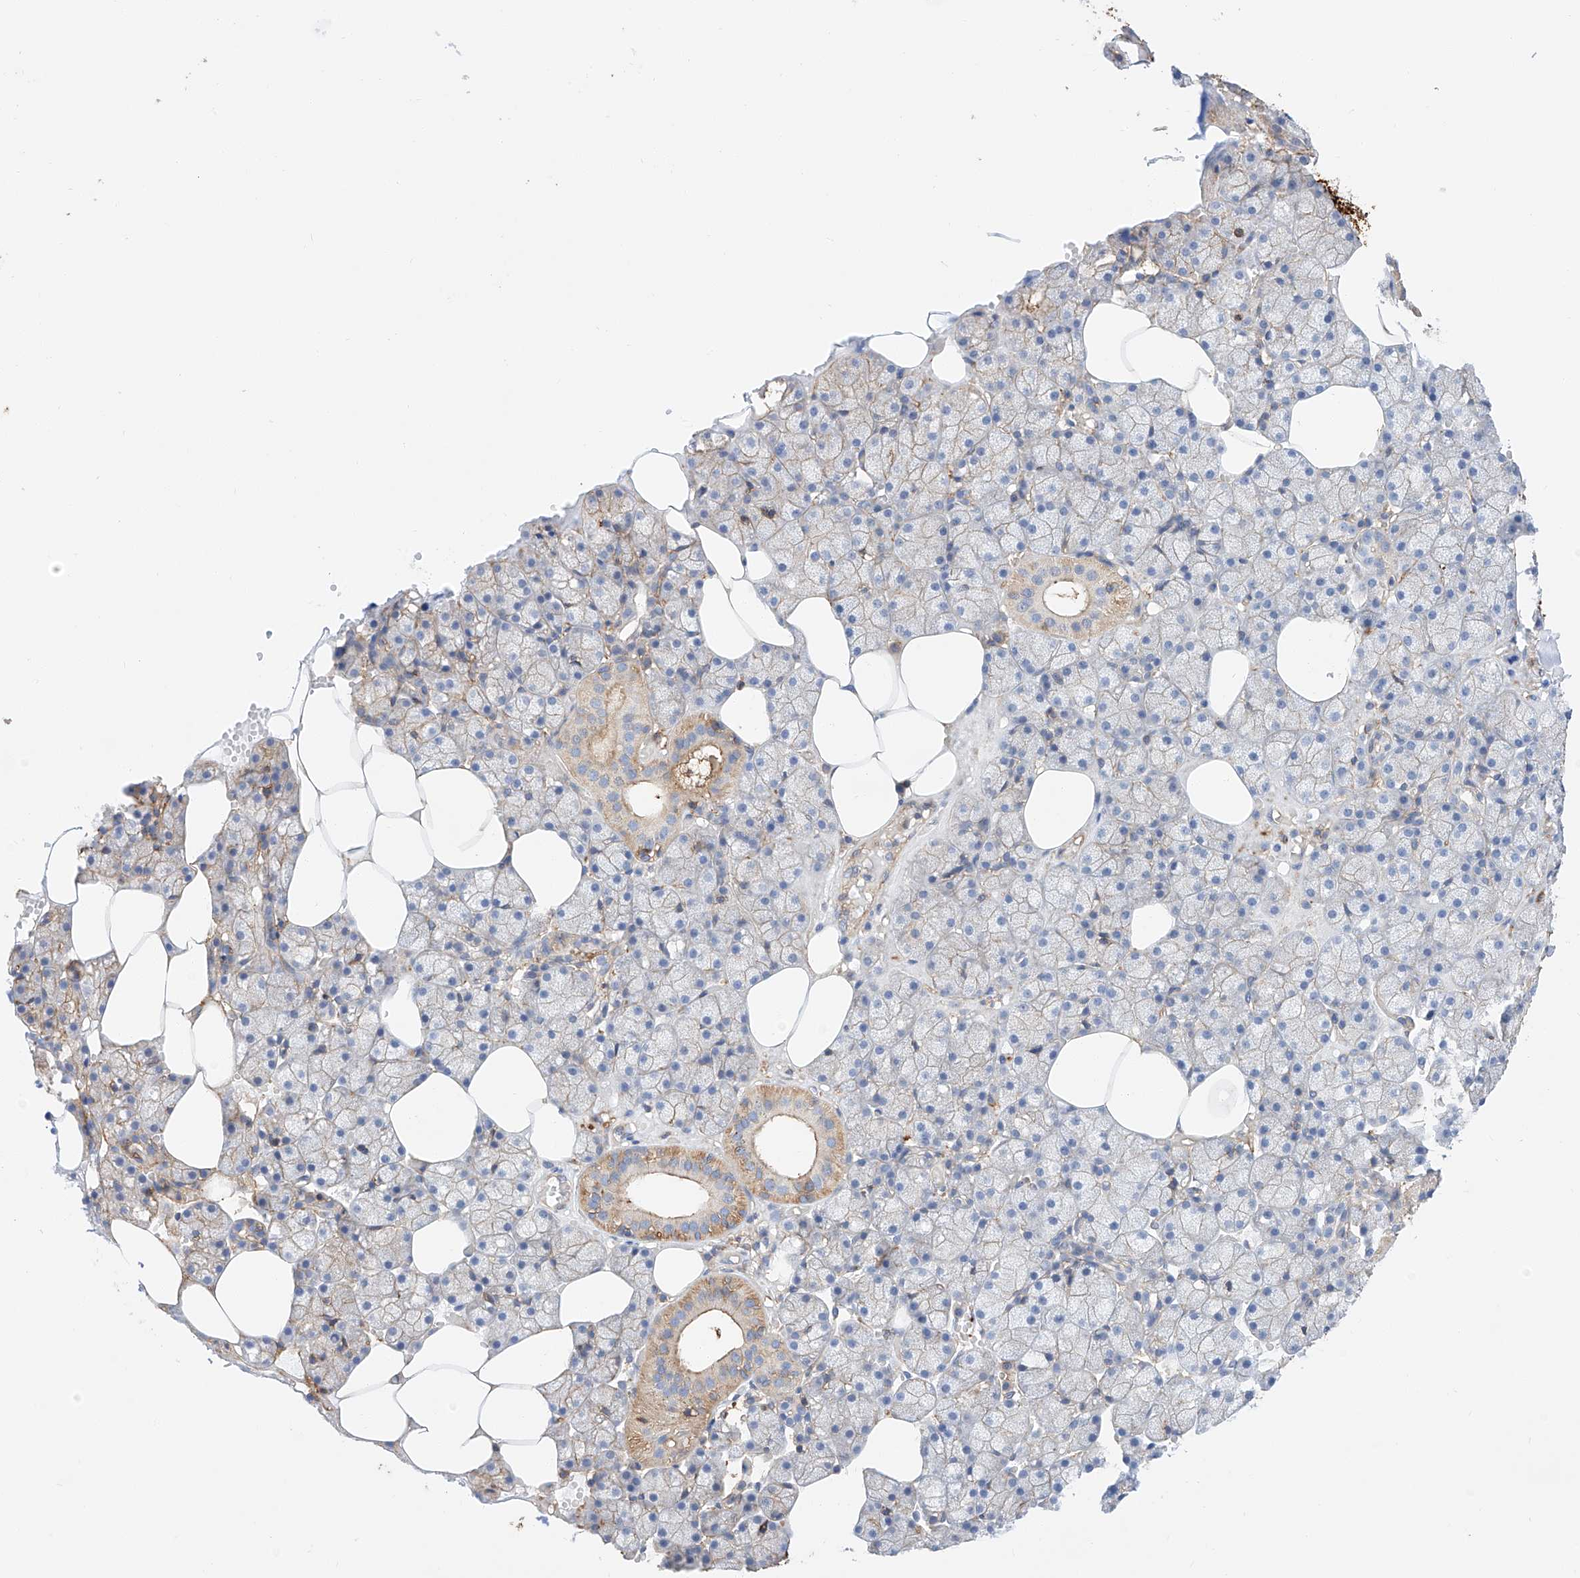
{"staining": {"intensity": "moderate", "quantity": "25%-75%", "location": "cytoplasmic/membranous"}, "tissue": "salivary gland", "cell_type": "Glandular cells", "image_type": "normal", "snomed": [{"axis": "morphology", "description": "Normal tissue, NOS"}, {"axis": "topography", "description": "Salivary gland"}], "caption": "Immunohistochemistry (IHC) (DAB (3,3'-diaminobenzidine)) staining of normal human salivary gland exhibits moderate cytoplasmic/membranous protein positivity in approximately 25%-75% of glandular cells. The protein is stained brown, and the nuclei are stained in blue (DAB IHC with brightfield microscopy, high magnification).", "gene": "ENSG00000259132", "patient": {"sex": "male", "age": 62}}